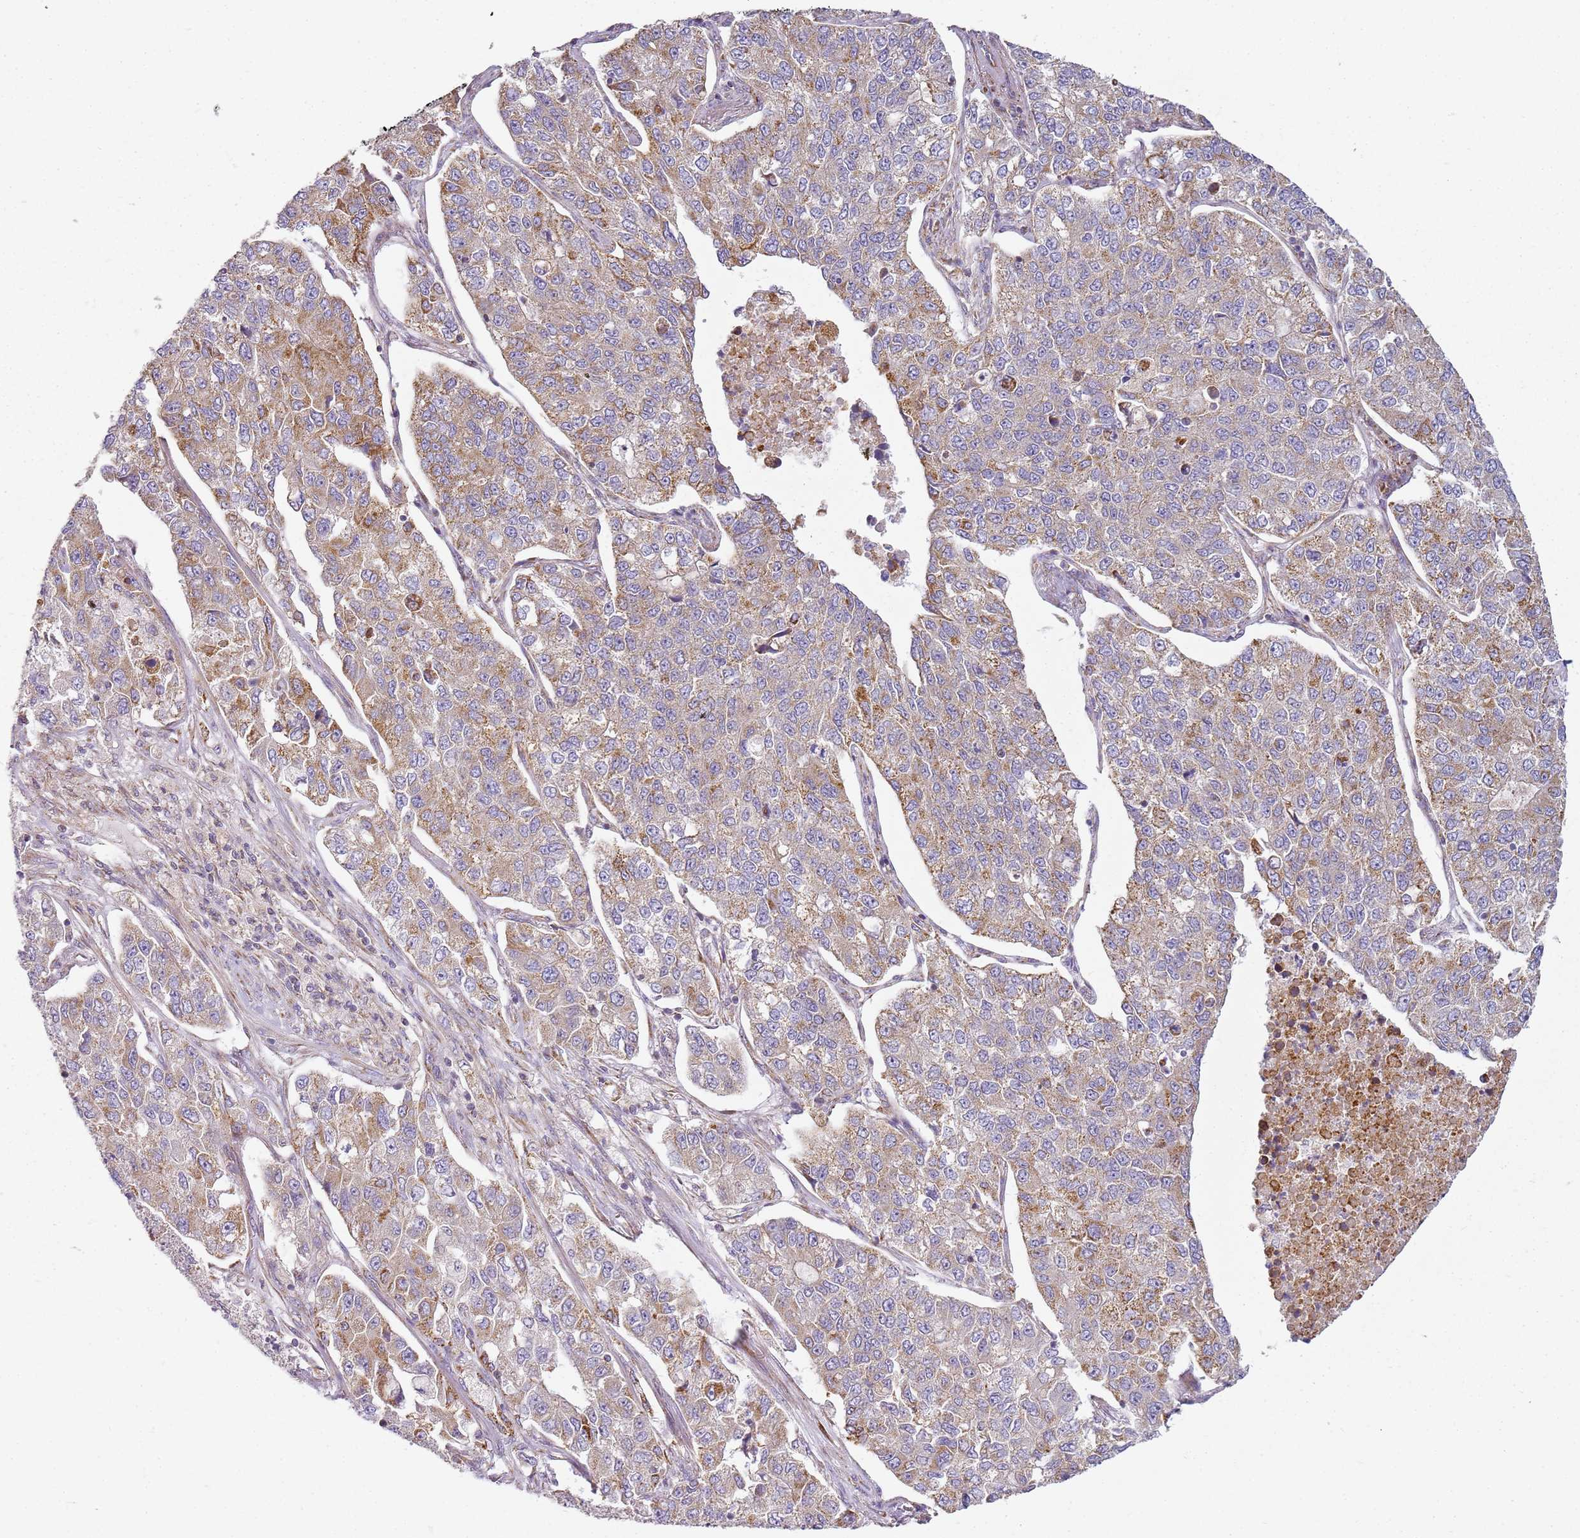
{"staining": {"intensity": "moderate", "quantity": "25%-75%", "location": "cytoplasmic/membranous"}, "tissue": "lung cancer", "cell_type": "Tumor cells", "image_type": "cancer", "snomed": [{"axis": "morphology", "description": "Adenocarcinoma, NOS"}, {"axis": "topography", "description": "Lung"}], "caption": "A brown stain shows moderate cytoplasmic/membranous expression of a protein in human lung cancer (adenocarcinoma) tumor cells.", "gene": "TMEM200C", "patient": {"sex": "male", "age": 49}}